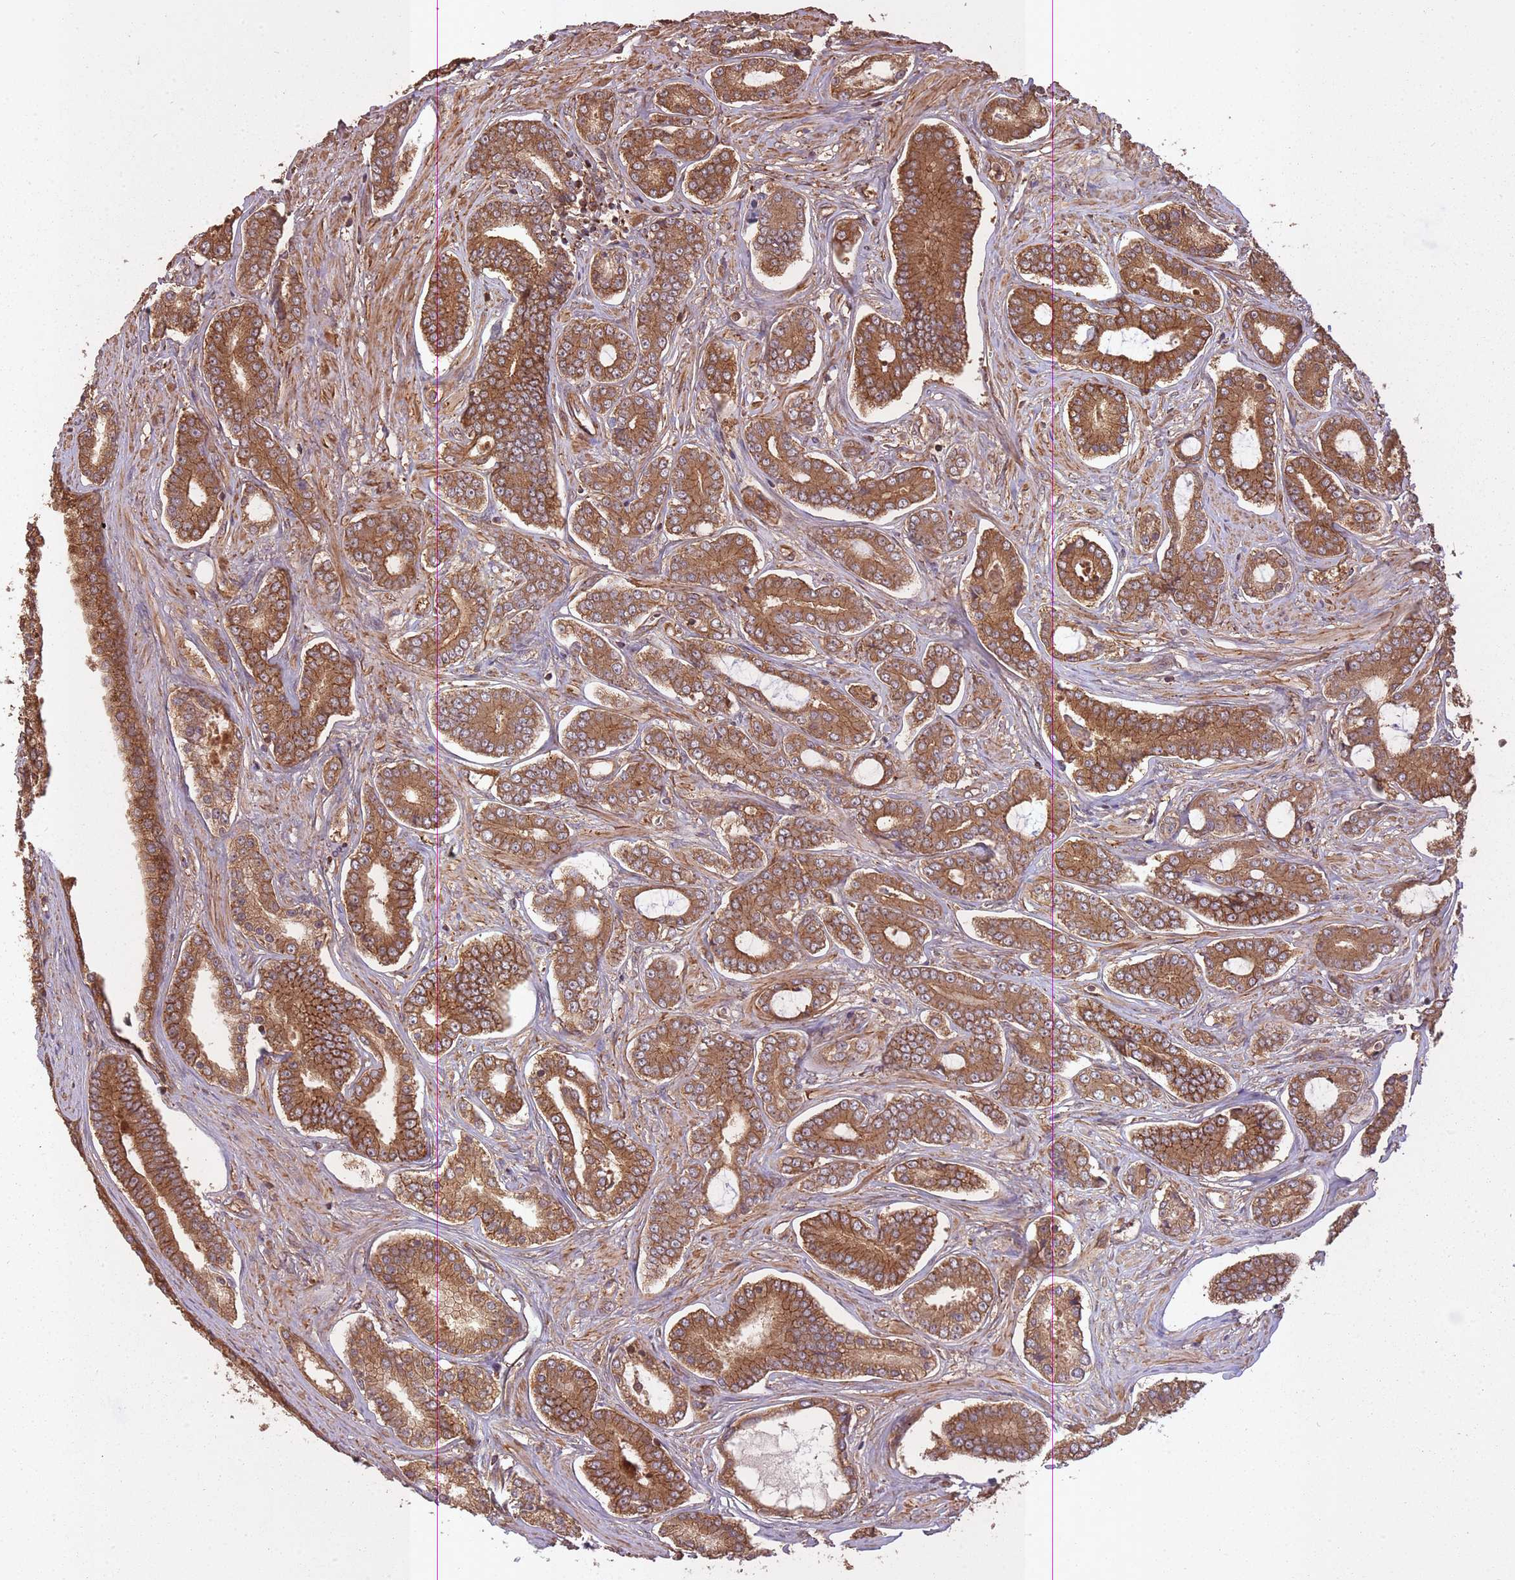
{"staining": {"intensity": "strong", "quantity": ">75%", "location": "cytoplasmic/membranous"}, "tissue": "prostate cancer", "cell_type": "Tumor cells", "image_type": "cancer", "snomed": [{"axis": "morphology", "description": "Adenocarcinoma, NOS"}, {"axis": "topography", "description": "Prostate and seminal vesicle, NOS"}], "caption": "Human prostate cancer (adenocarcinoma) stained for a protein (brown) reveals strong cytoplasmic/membranous positive staining in about >75% of tumor cells.", "gene": "ARMH3", "patient": {"sex": "male", "age": 76}}